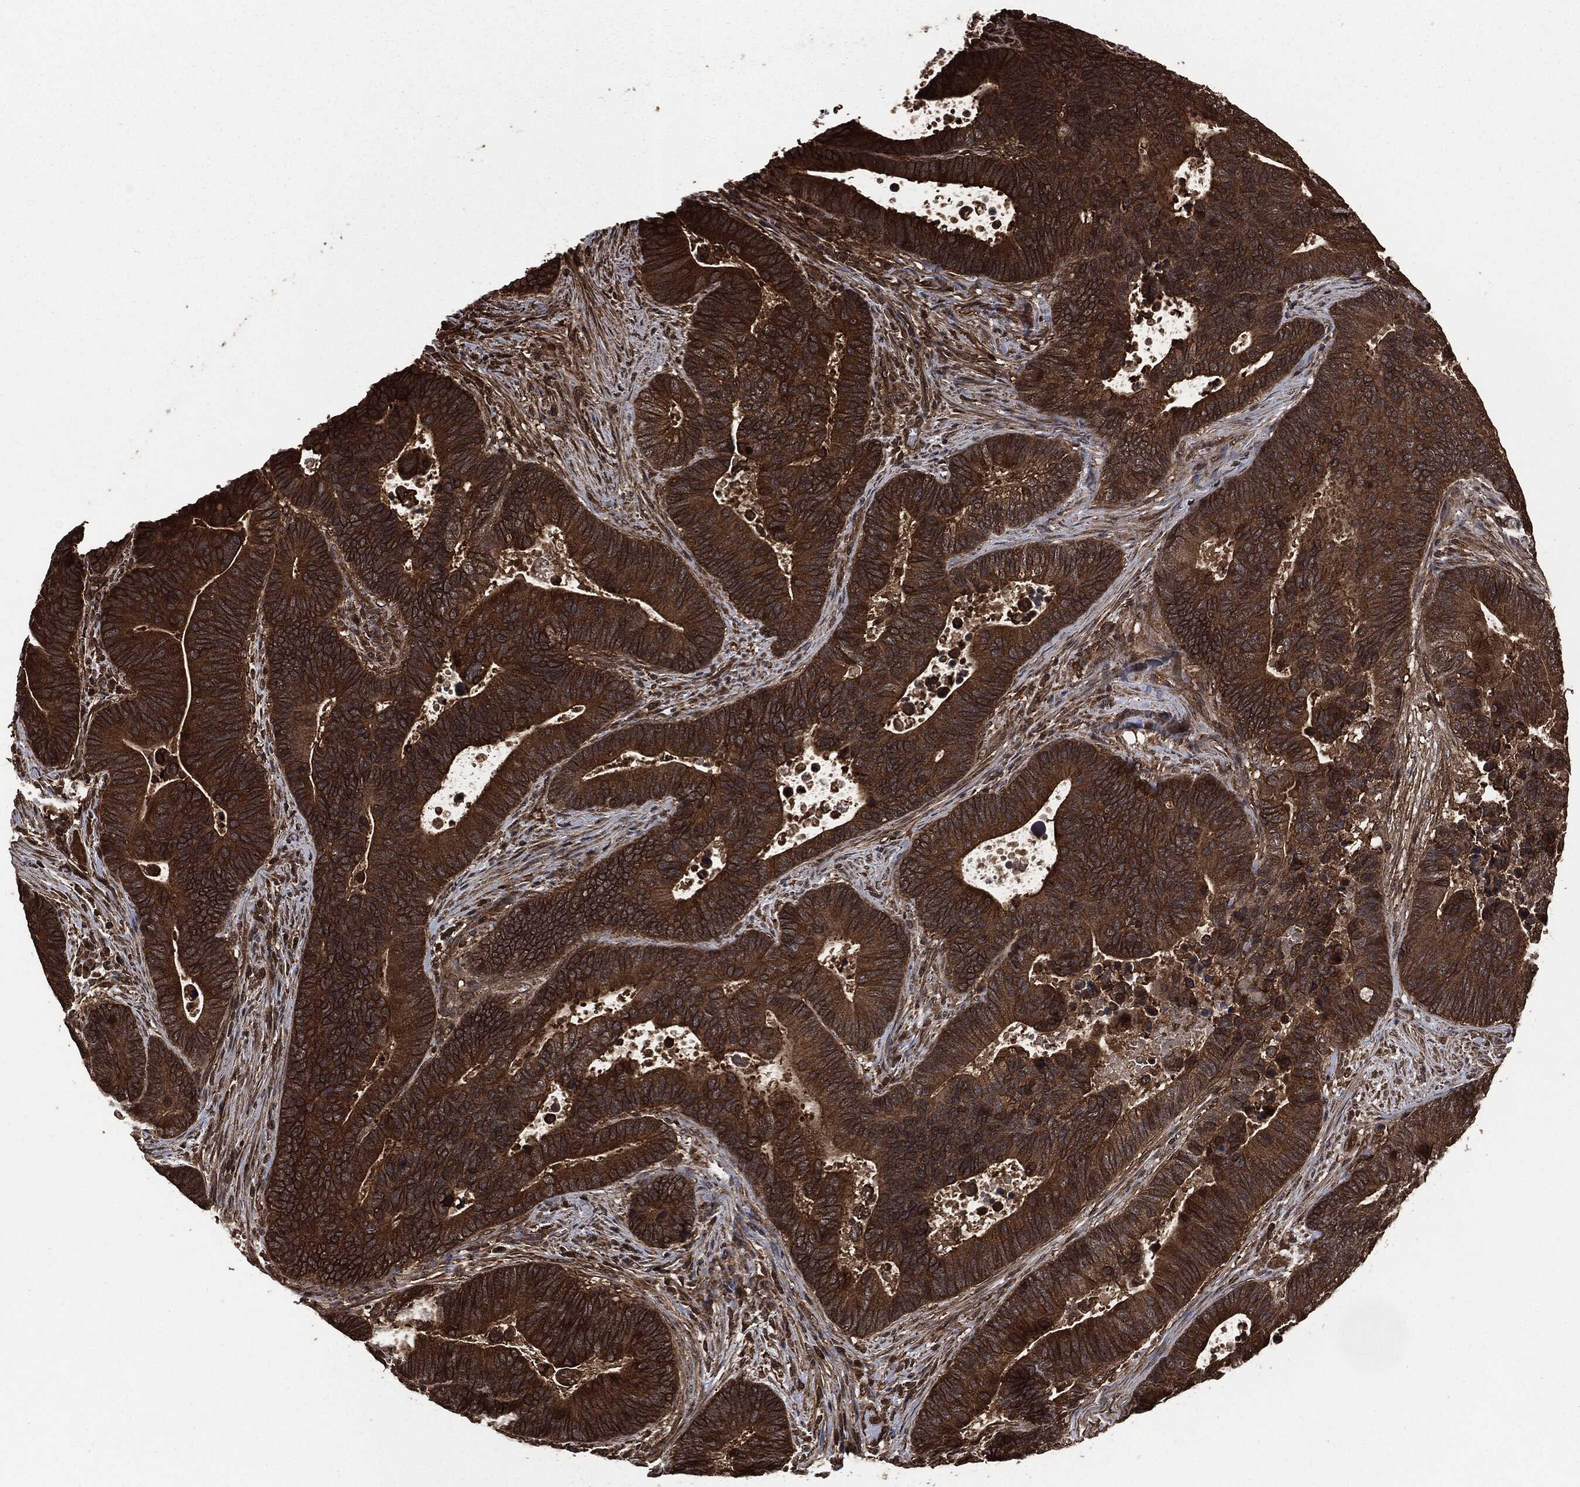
{"staining": {"intensity": "strong", "quantity": ">75%", "location": "cytoplasmic/membranous"}, "tissue": "colorectal cancer", "cell_type": "Tumor cells", "image_type": "cancer", "snomed": [{"axis": "morphology", "description": "Adenocarcinoma, NOS"}, {"axis": "topography", "description": "Colon"}], "caption": "DAB (3,3'-diaminobenzidine) immunohistochemical staining of colorectal cancer (adenocarcinoma) demonstrates strong cytoplasmic/membranous protein positivity in approximately >75% of tumor cells.", "gene": "HRAS", "patient": {"sex": "male", "age": 75}}